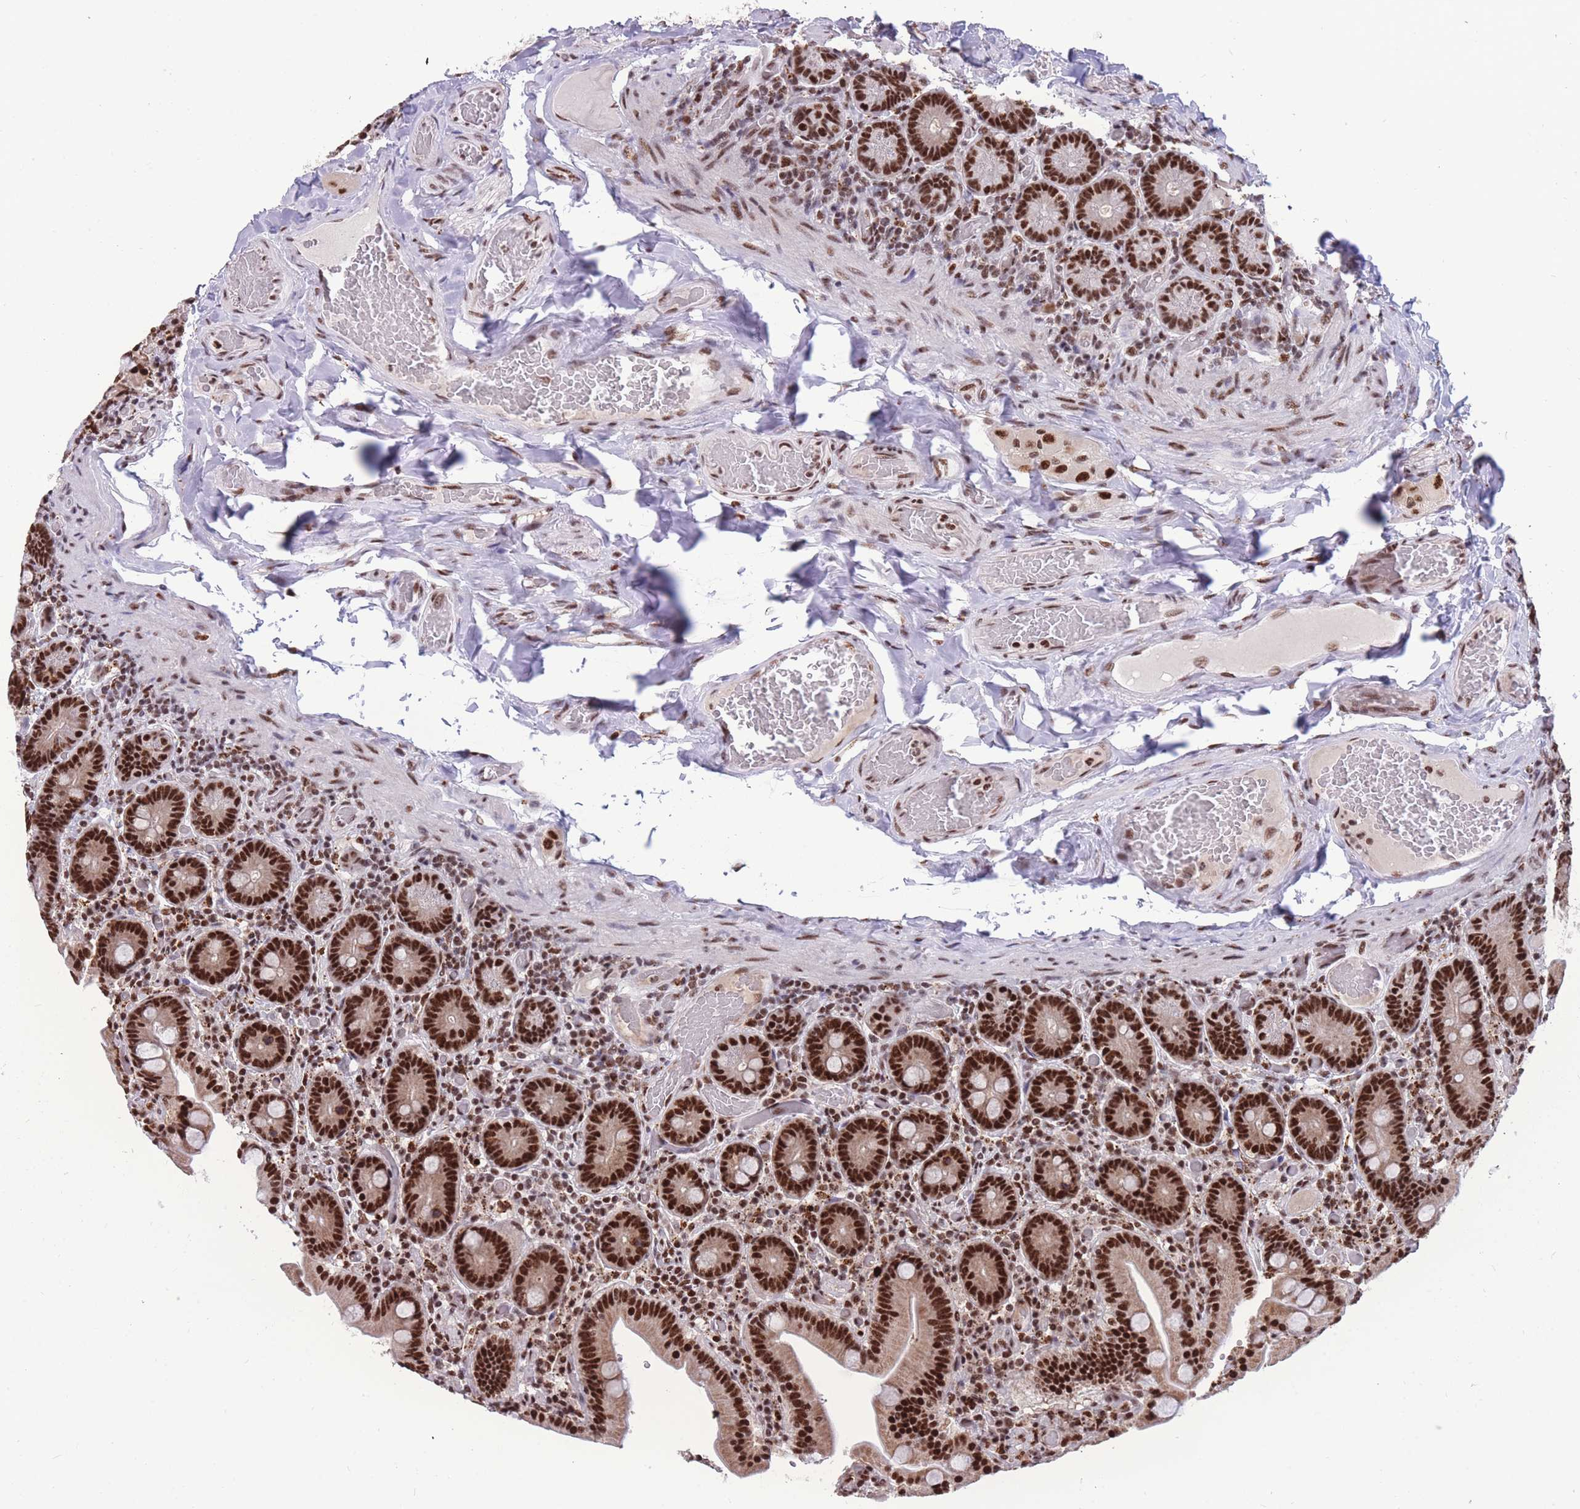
{"staining": {"intensity": "strong", "quantity": ">75%", "location": "nuclear"}, "tissue": "duodenum", "cell_type": "Glandular cells", "image_type": "normal", "snomed": [{"axis": "morphology", "description": "Normal tissue, NOS"}, {"axis": "topography", "description": "Duodenum"}], "caption": "DAB (3,3'-diaminobenzidine) immunohistochemical staining of normal human duodenum exhibits strong nuclear protein positivity in approximately >75% of glandular cells. (DAB IHC with brightfield microscopy, high magnification).", "gene": "PRPF19", "patient": {"sex": "female", "age": 62}}